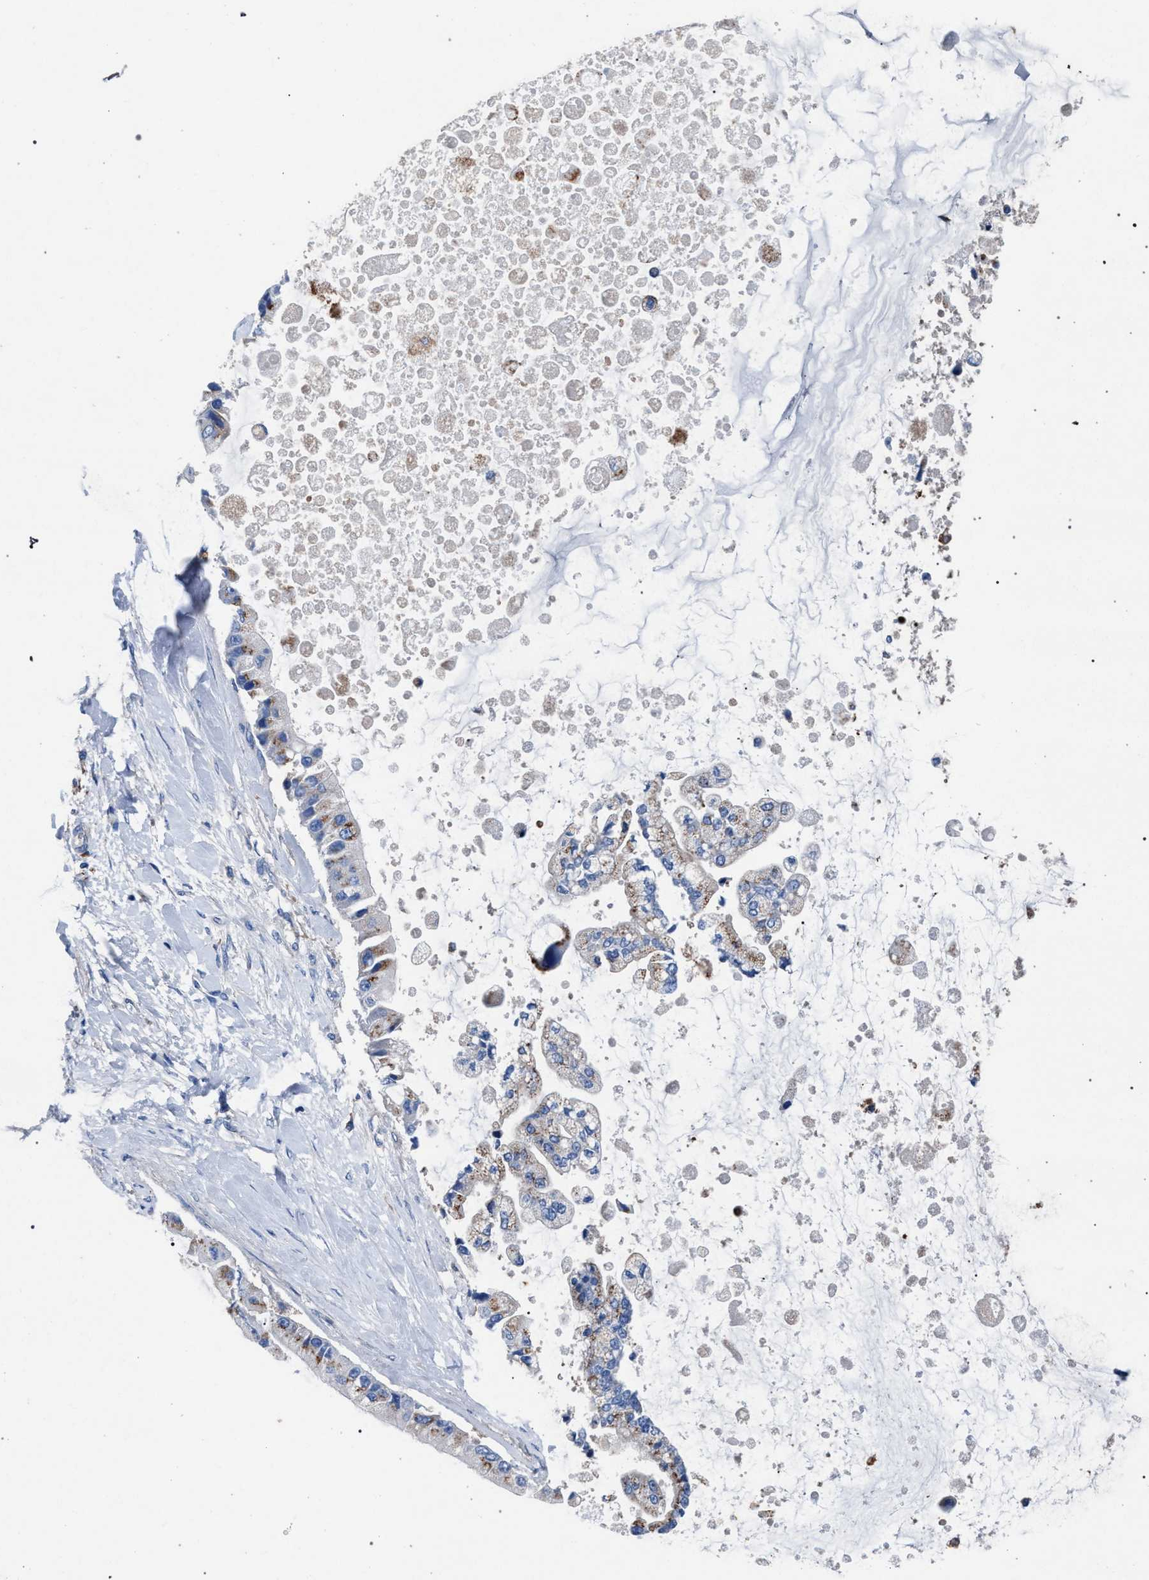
{"staining": {"intensity": "moderate", "quantity": ">75%", "location": "cytoplasmic/membranous"}, "tissue": "liver cancer", "cell_type": "Tumor cells", "image_type": "cancer", "snomed": [{"axis": "morphology", "description": "Cholangiocarcinoma"}, {"axis": "topography", "description": "Liver"}], "caption": "Human liver cholangiocarcinoma stained with a protein marker exhibits moderate staining in tumor cells.", "gene": "ATP6V0A1", "patient": {"sex": "male", "age": 50}}